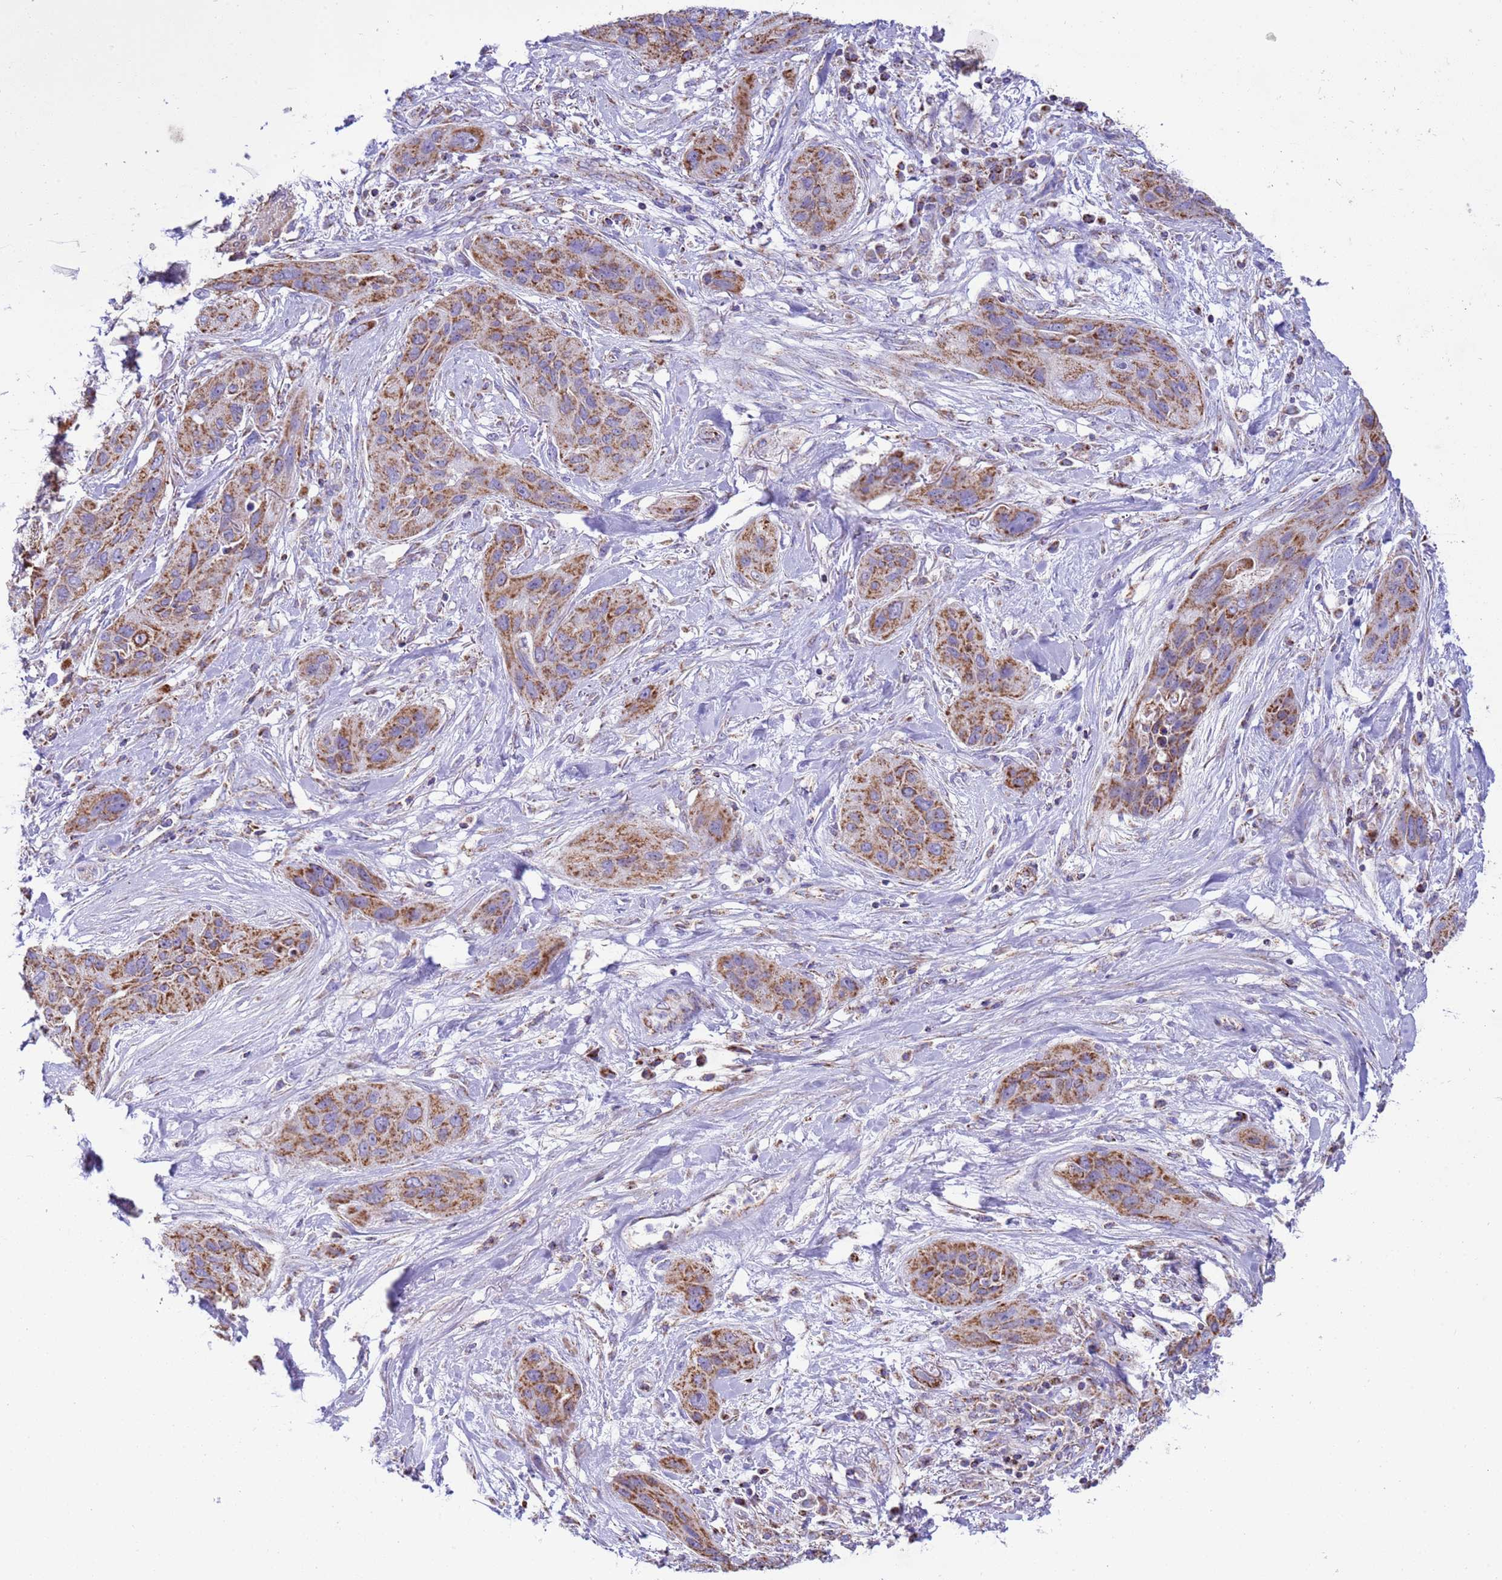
{"staining": {"intensity": "moderate", "quantity": ">75%", "location": "cytoplasmic/membranous"}, "tissue": "lung cancer", "cell_type": "Tumor cells", "image_type": "cancer", "snomed": [{"axis": "morphology", "description": "Squamous cell carcinoma, NOS"}, {"axis": "topography", "description": "Lung"}], "caption": "Immunohistochemical staining of squamous cell carcinoma (lung) demonstrates moderate cytoplasmic/membranous protein expression in about >75% of tumor cells.", "gene": "RNF165", "patient": {"sex": "female", "age": 70}}